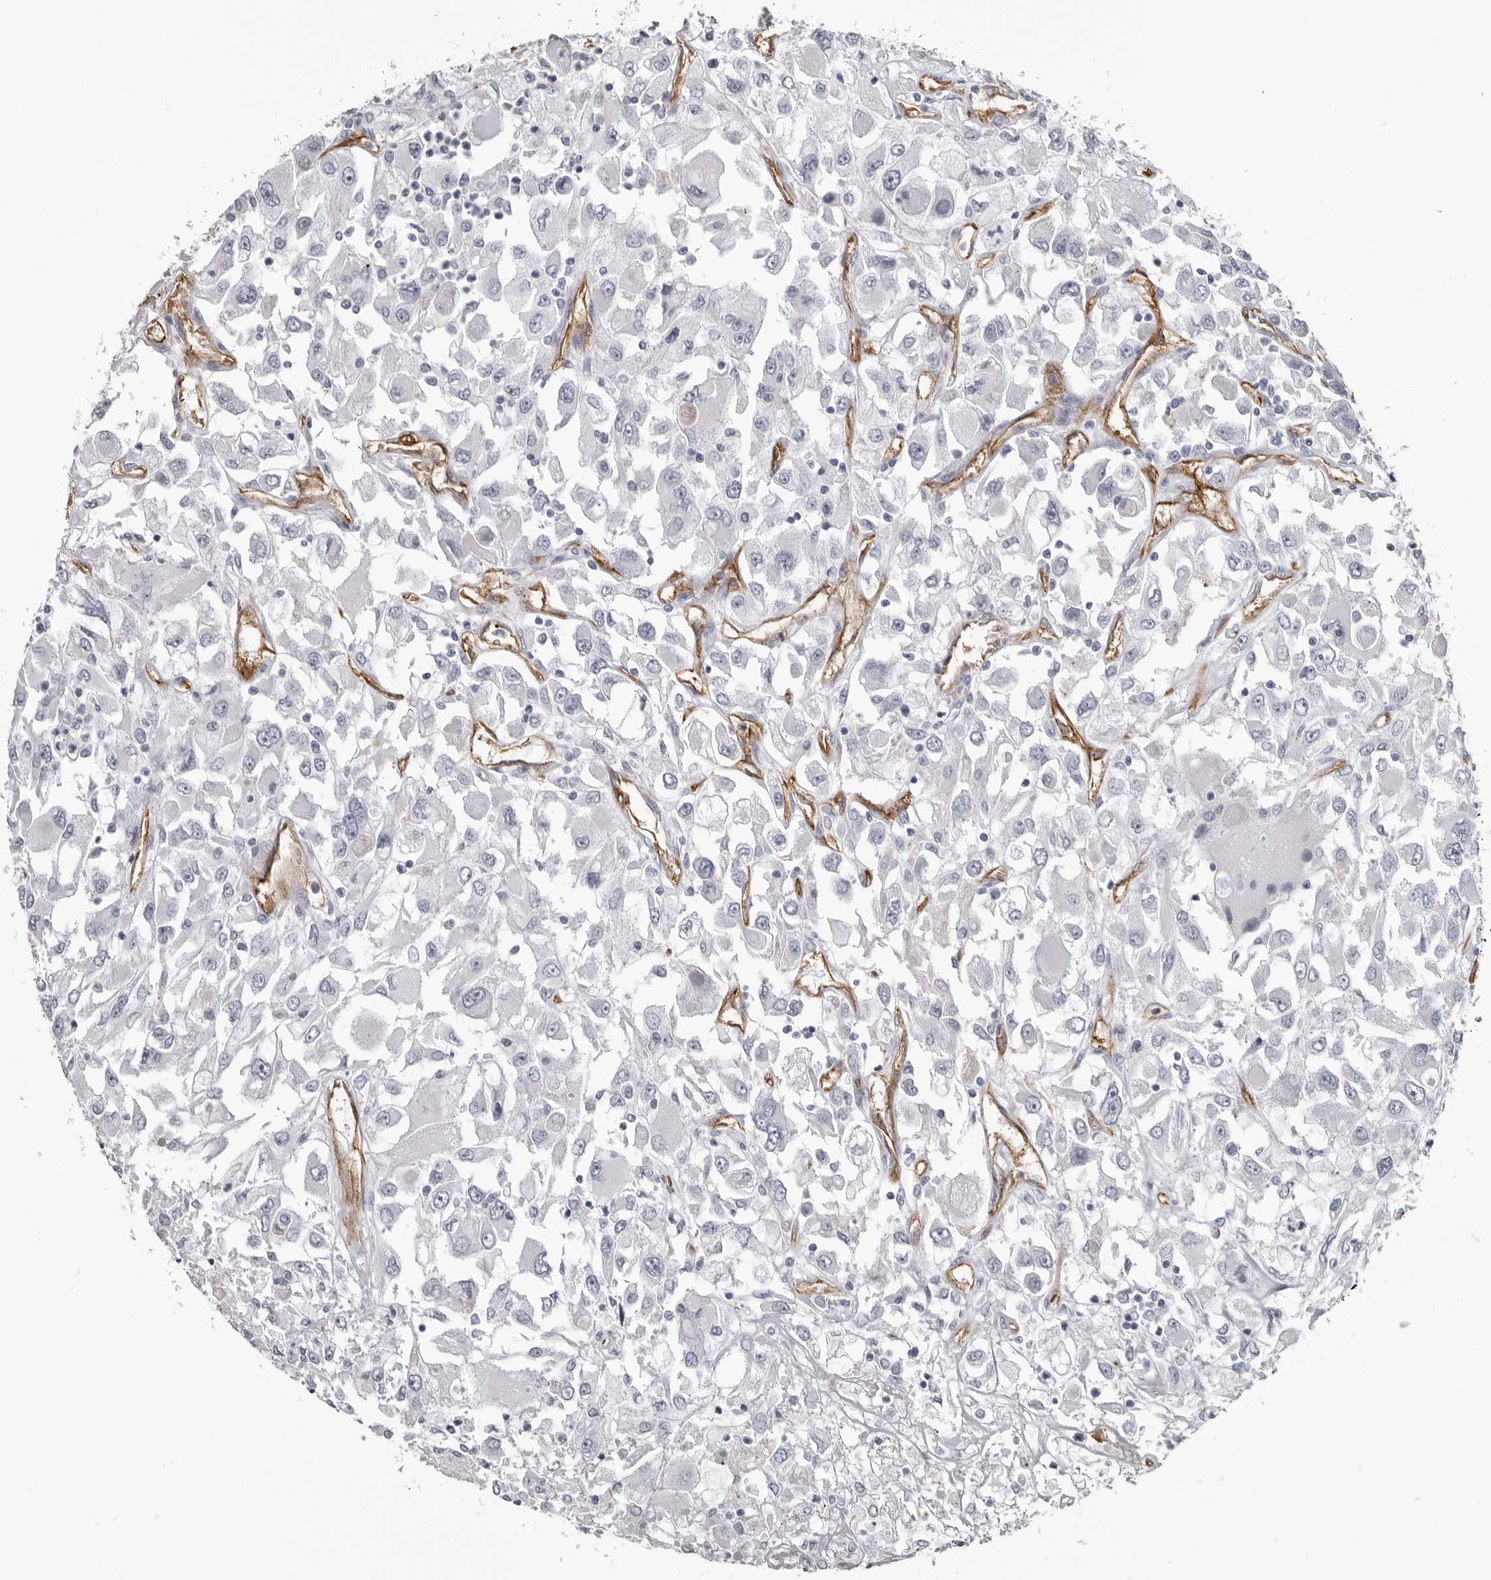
{"staining": {"intensity": "negative", "quantity": "none", "location": "none"}, "tissue": "renal cancer", "cell_type": "Tumor cells", "image_type": "cancer", "snomed": [{"axis": "morphology", "description": "Adenocarcinoma, NOS"}, {"axis": "topography", "description": "Kidney"}], "caption": "Tumor cells show no significant staining in adenocarcinoma (renal).", "gene": "ADGRL4", "patient": {"sex": "female", "age": 52}}